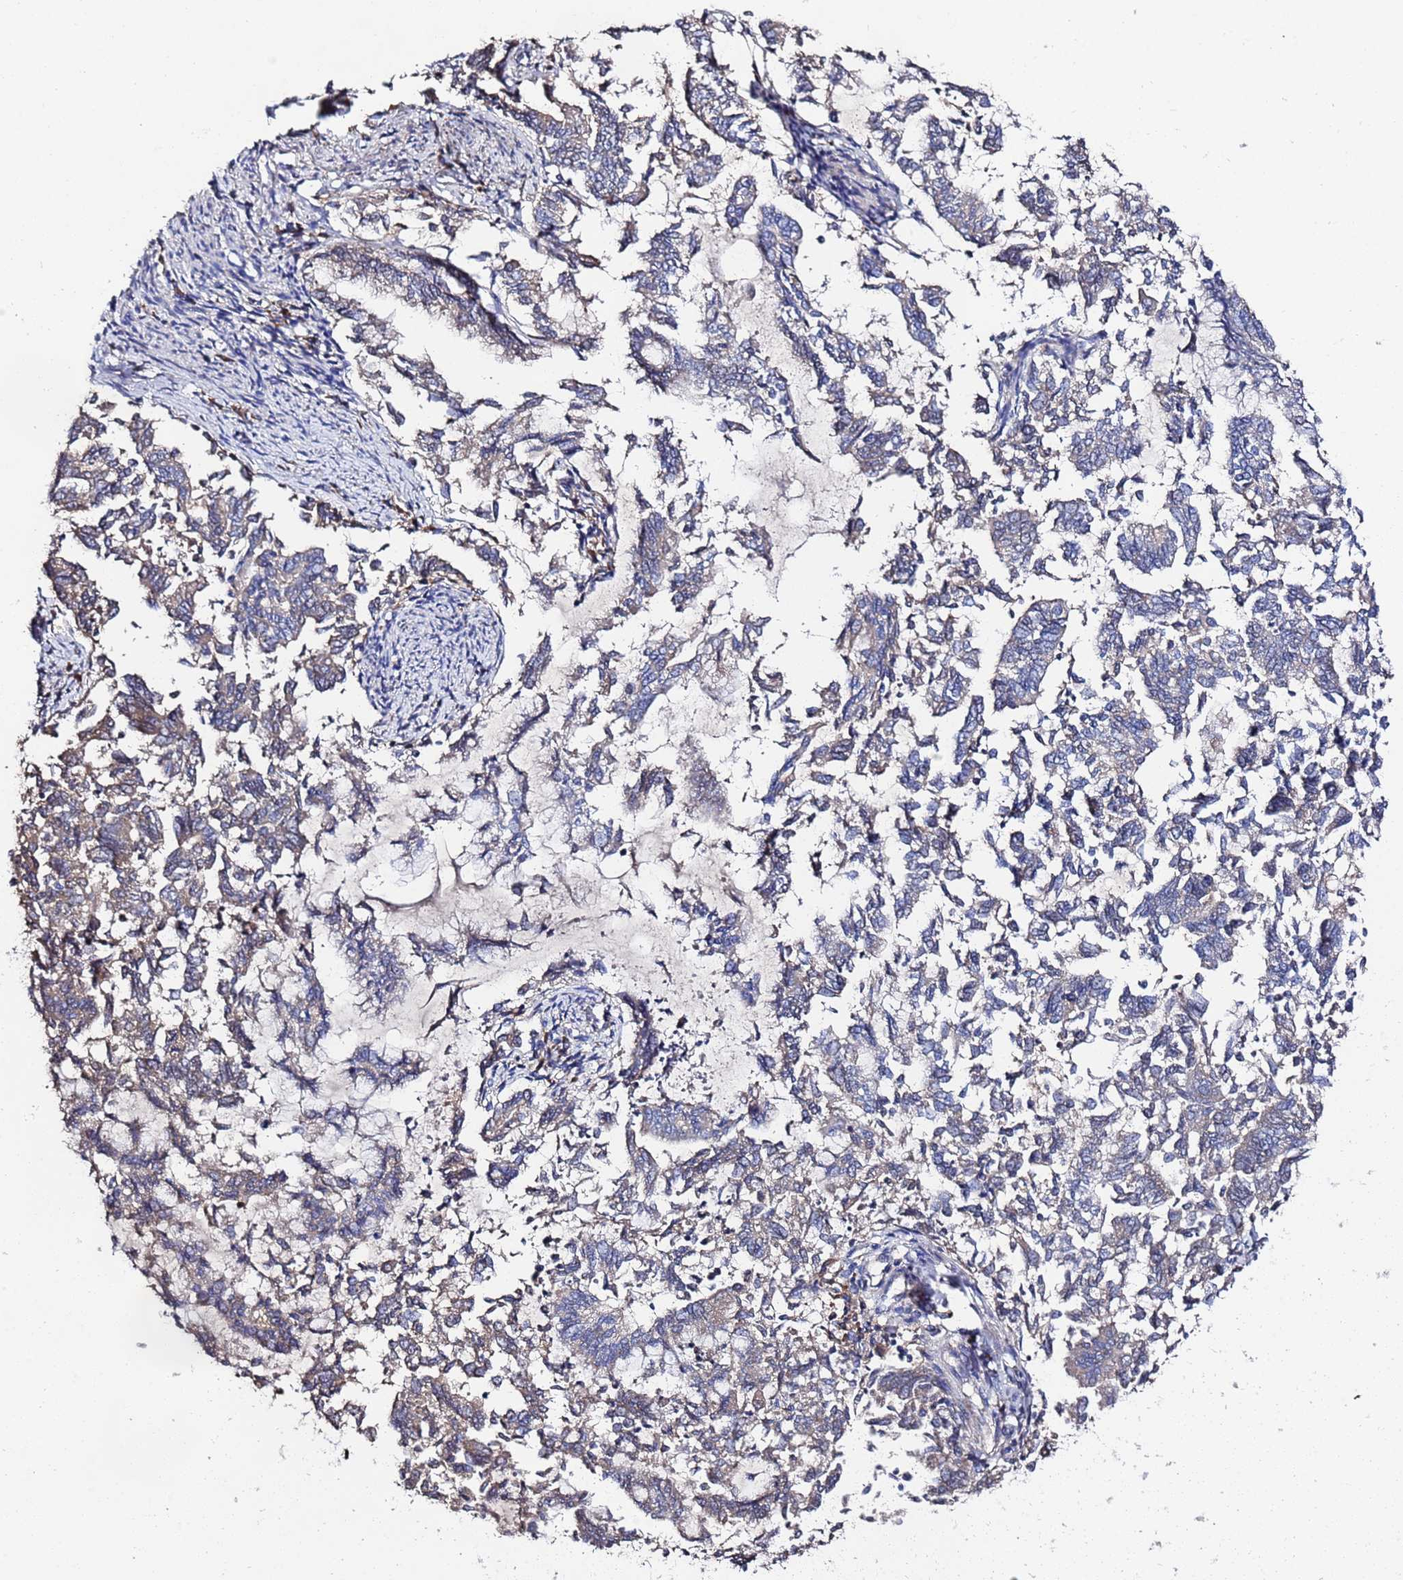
{"staining": {"intensity": "weak", "quantity": "25%-75%", "location": "cytoplasmic/membranous"}, "tissue": "endometrial cancer", "cell_type": "Tumor cells", "image_type": "cancer", "snomed": [{"axis": "morphology", "description": "Adenocarcinoma, NOS"}, {"axis": "topography", "description": "Endometrium"}], "caption": "This image displays endometrial cancer (adenocarcinoma) stained with immunohistochemistry to label a protein in brown. The cytoplasmic/membranous of tumor cells show weak positivity for the protein. Nuclei are counter-stained blue.", "gene": "TCP10L", "patient": {"sex": "female", "age": 79}}